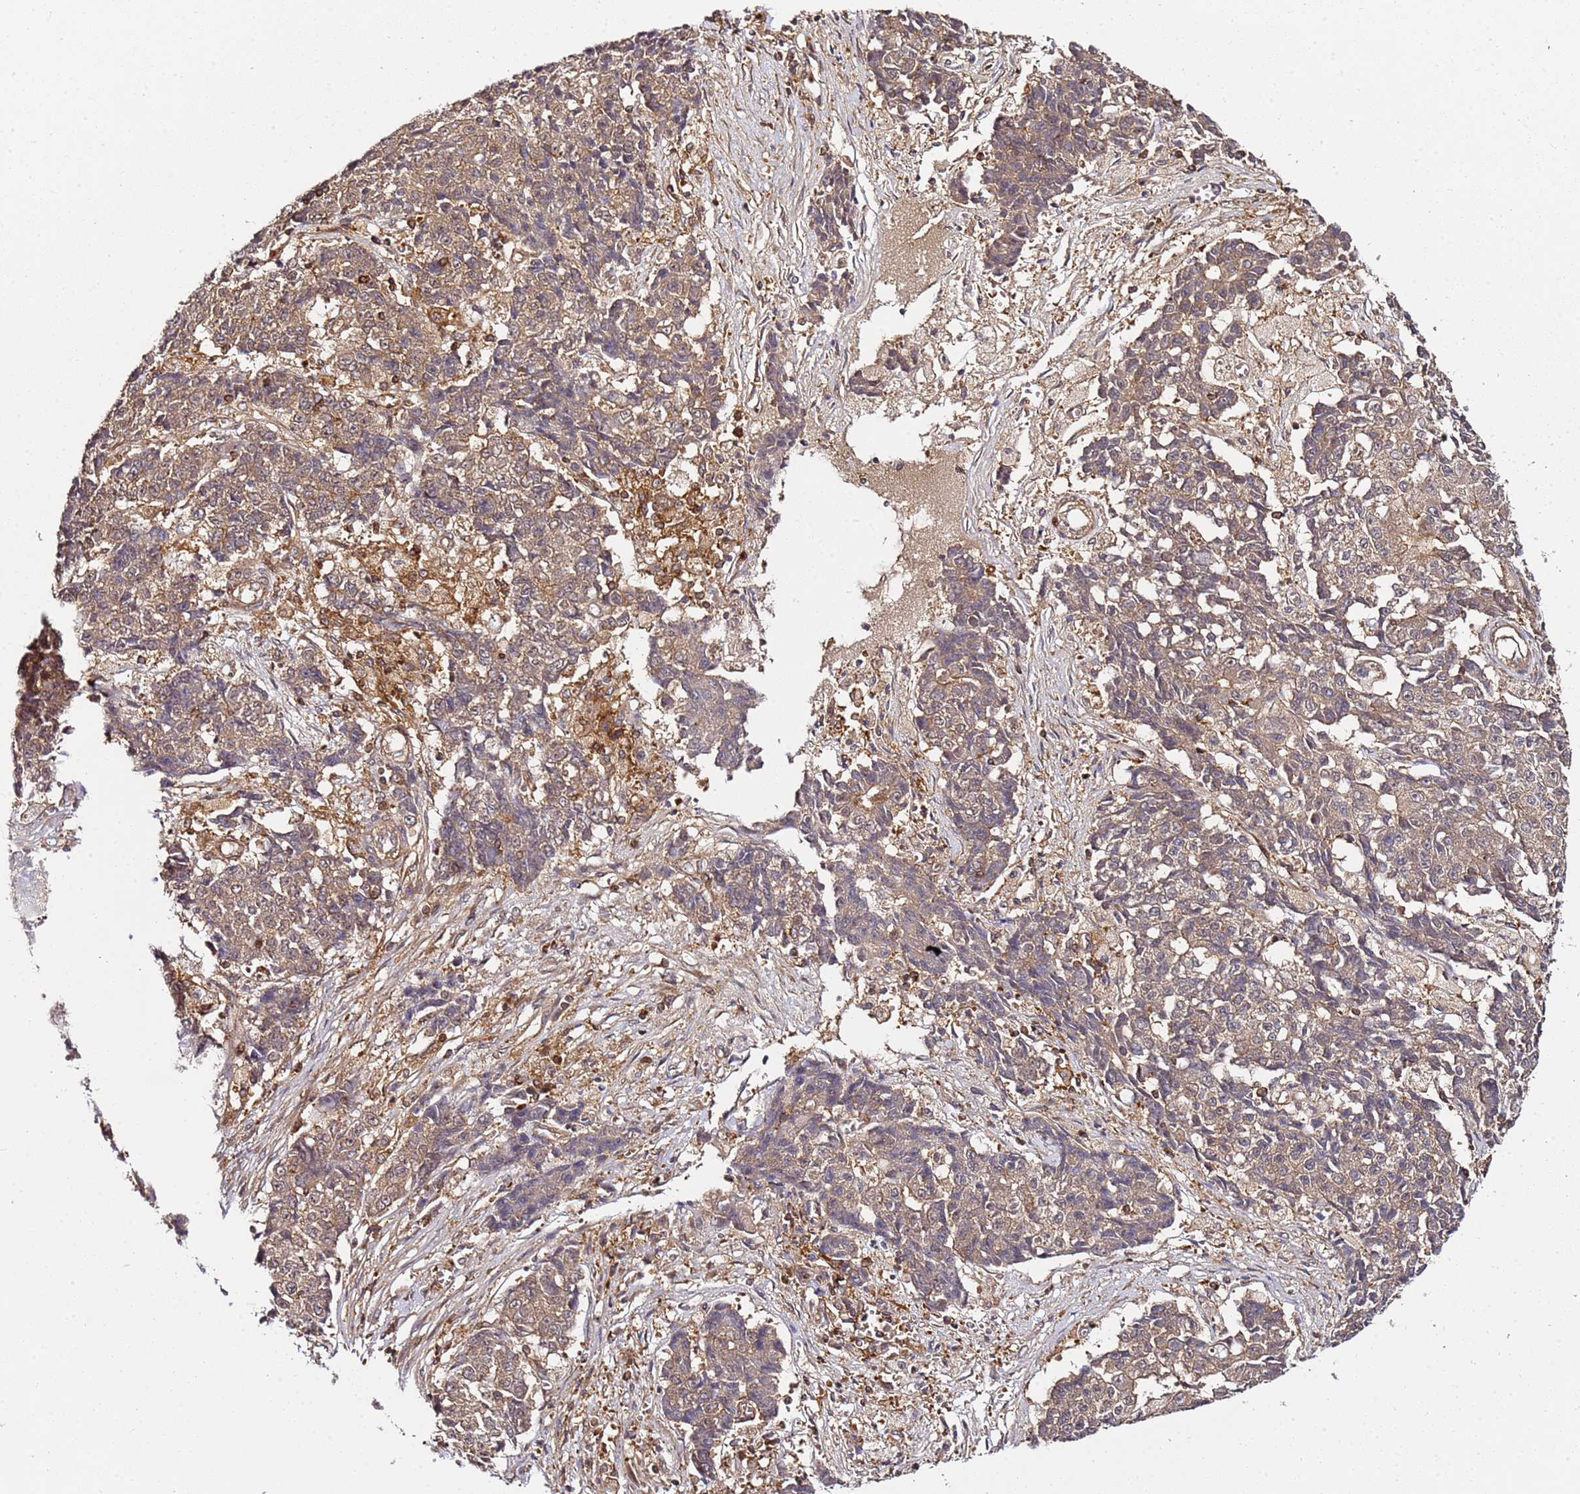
{"staining": {"intensity": "weak", "quantity": "25%-75%", "location": "cytoplasmic/membranous"}, "tissue": "ovarian cancer", "cell_type": "Tumor cells", "image_type": "cancer", "snomed": [{"axis": "morphology", "description": "Carcinoma, endometroid"}, {"axis": "topography", "description": "Appendix"}, {"axis": "topography", "description": "Ovary"}], "caption": "About 25%-75% of tumor cells in human endometroid carcinoma (ovarian) display weak cytoplasmic/membranous protein positivity as visualized by brown immunohistochemical staining.", "gene": "PRMT7", "patient": {"sex": "female", "age": 42}}